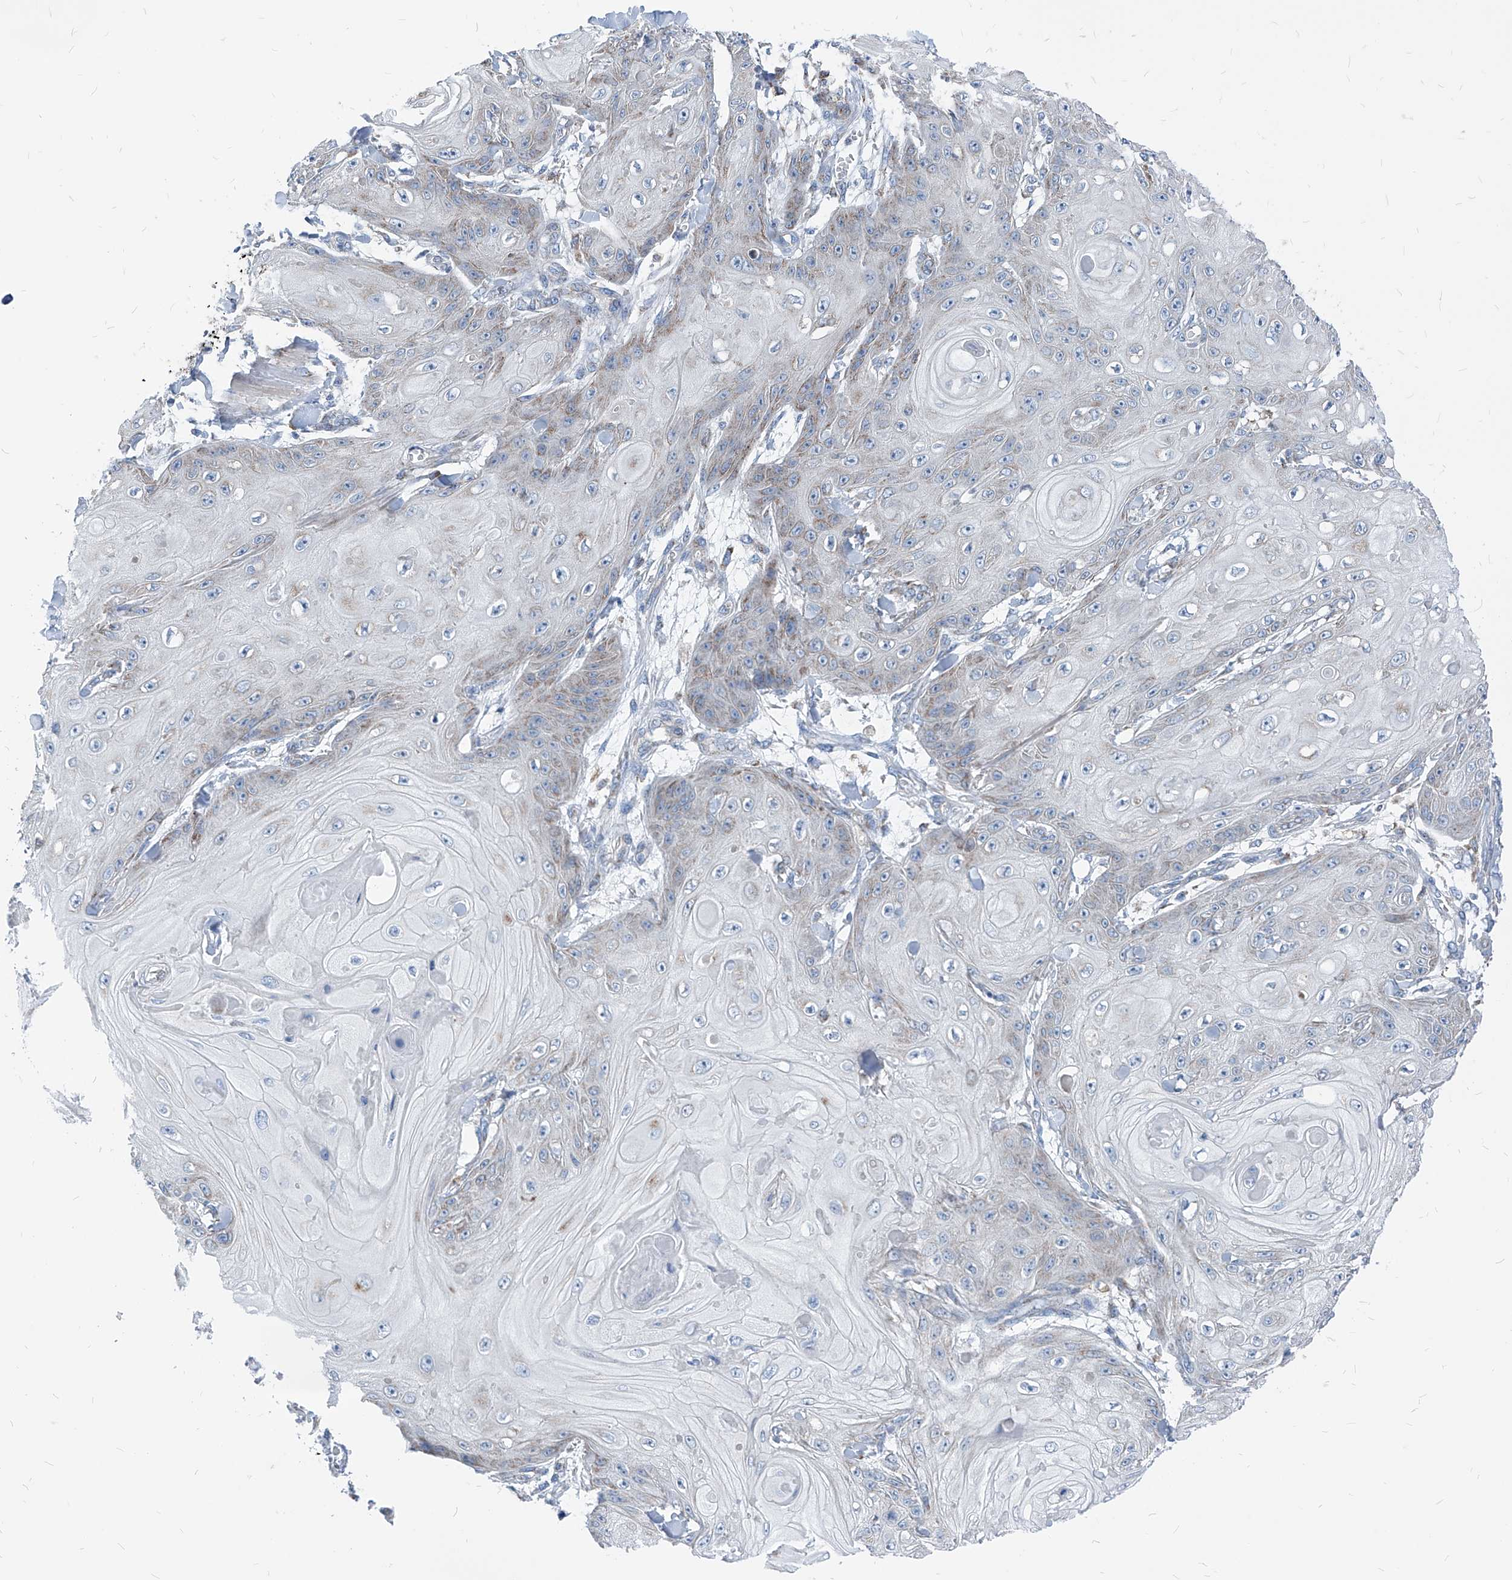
{"staining": {"intensity": "negative", "quantity": "none", "location": "none"}, "tissue": "skin cancer", "cell_type": "Tumor cells", "image_type": "cancer", "snomed": [{"axis": "morphology", "description": "Squamous cell carcinoma, NOS"}, {"axis": "topography", "description": "Skin"}], "caption": "Immunohistochemistry of skin cancer reveals no expression in tumor cells.", "gene": "AGPS", "patient": {"sex": "male", "age": 74}}